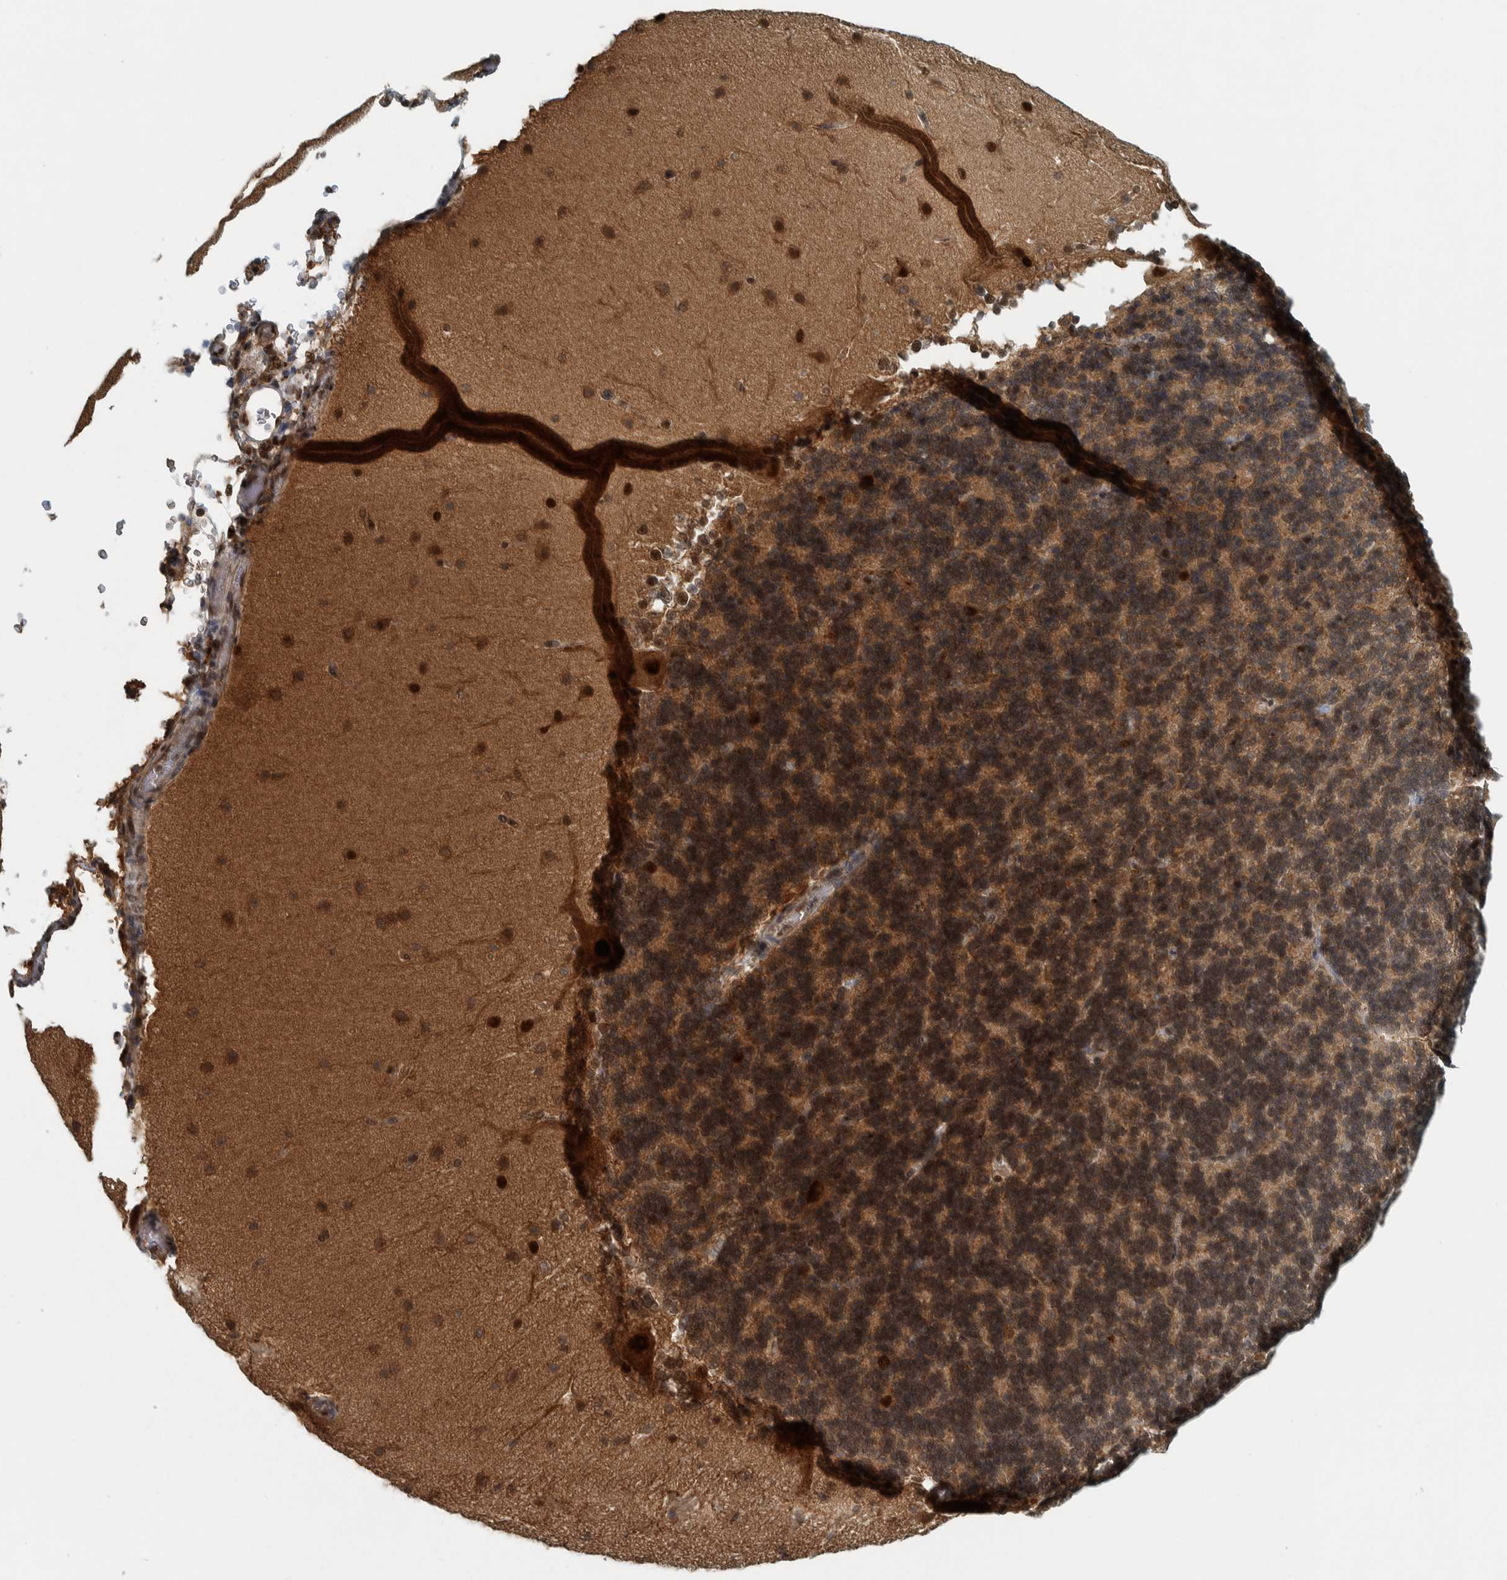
{"staining": {"intensity": "strong", "quantity": "25%-75%", "location": "cytoplasmic/membranous"}, "tissue": "cerebellum", "cell_type": "Cells in granular layer", "image_type": "normal", "snomed": [{"axis": "morphology", "description": "Normal tissue, NOS"}, {"axis": "topography", "description": "Cerebellum"}], "caption": "Cells in granular layer demonstrate high levels of strong cytoplasmic/membranous positivity in about 25%-75% of cells in normal cerebellum. Using DAB (3,3'-diaminobenzidine) (brown) and hematoxylin (blue) stains, captured at high magnification using brightfield microscopy.", "gene": "COPS3", "patient": {"sex": "female", "age": 19}}